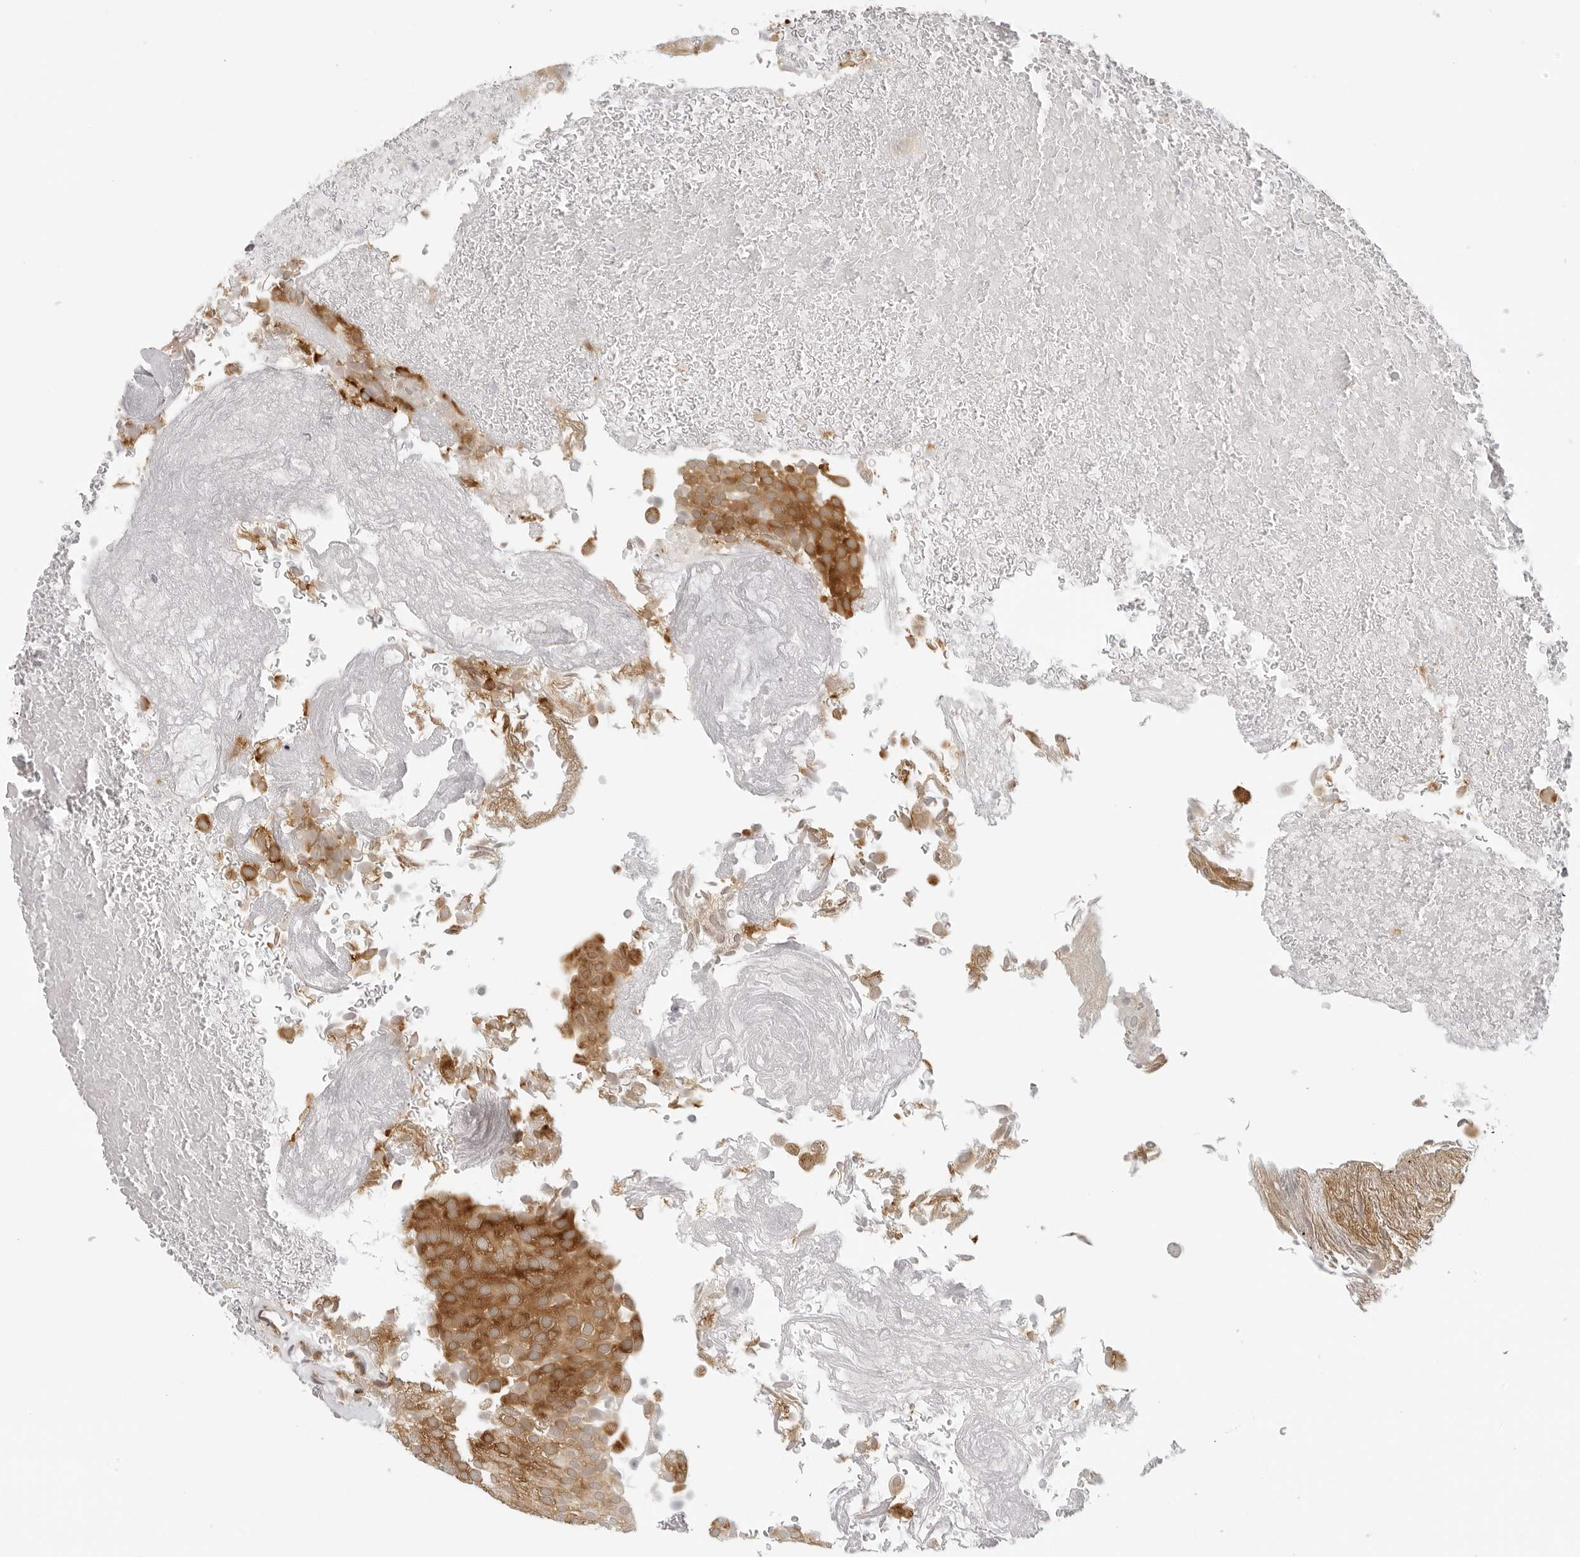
{"staining": {"intensity": "strong", "quantity": ">75%", "location": "cytoplasmic/membranous"}, "tissue": "urothelial cancer", "cell_type": "Tumor cells", "image_type": "cancer", "snomed": [{"axis": "morphology", "description": "Urothelial carcinoma, Low grade"}, {"axis": "topography", "description": "Urinary bladder"}], "caption": "Brown immunohistochemical staining in low-grade urothelial carcinoma exhibits strong cytoplasmic/membranous expression in about >75% of tumor cells. (DAB = brown stain, brightfield microscopy at high magnification).", "gene": "EIF4G1", "patient": {"sex": "male", "age": 78}}